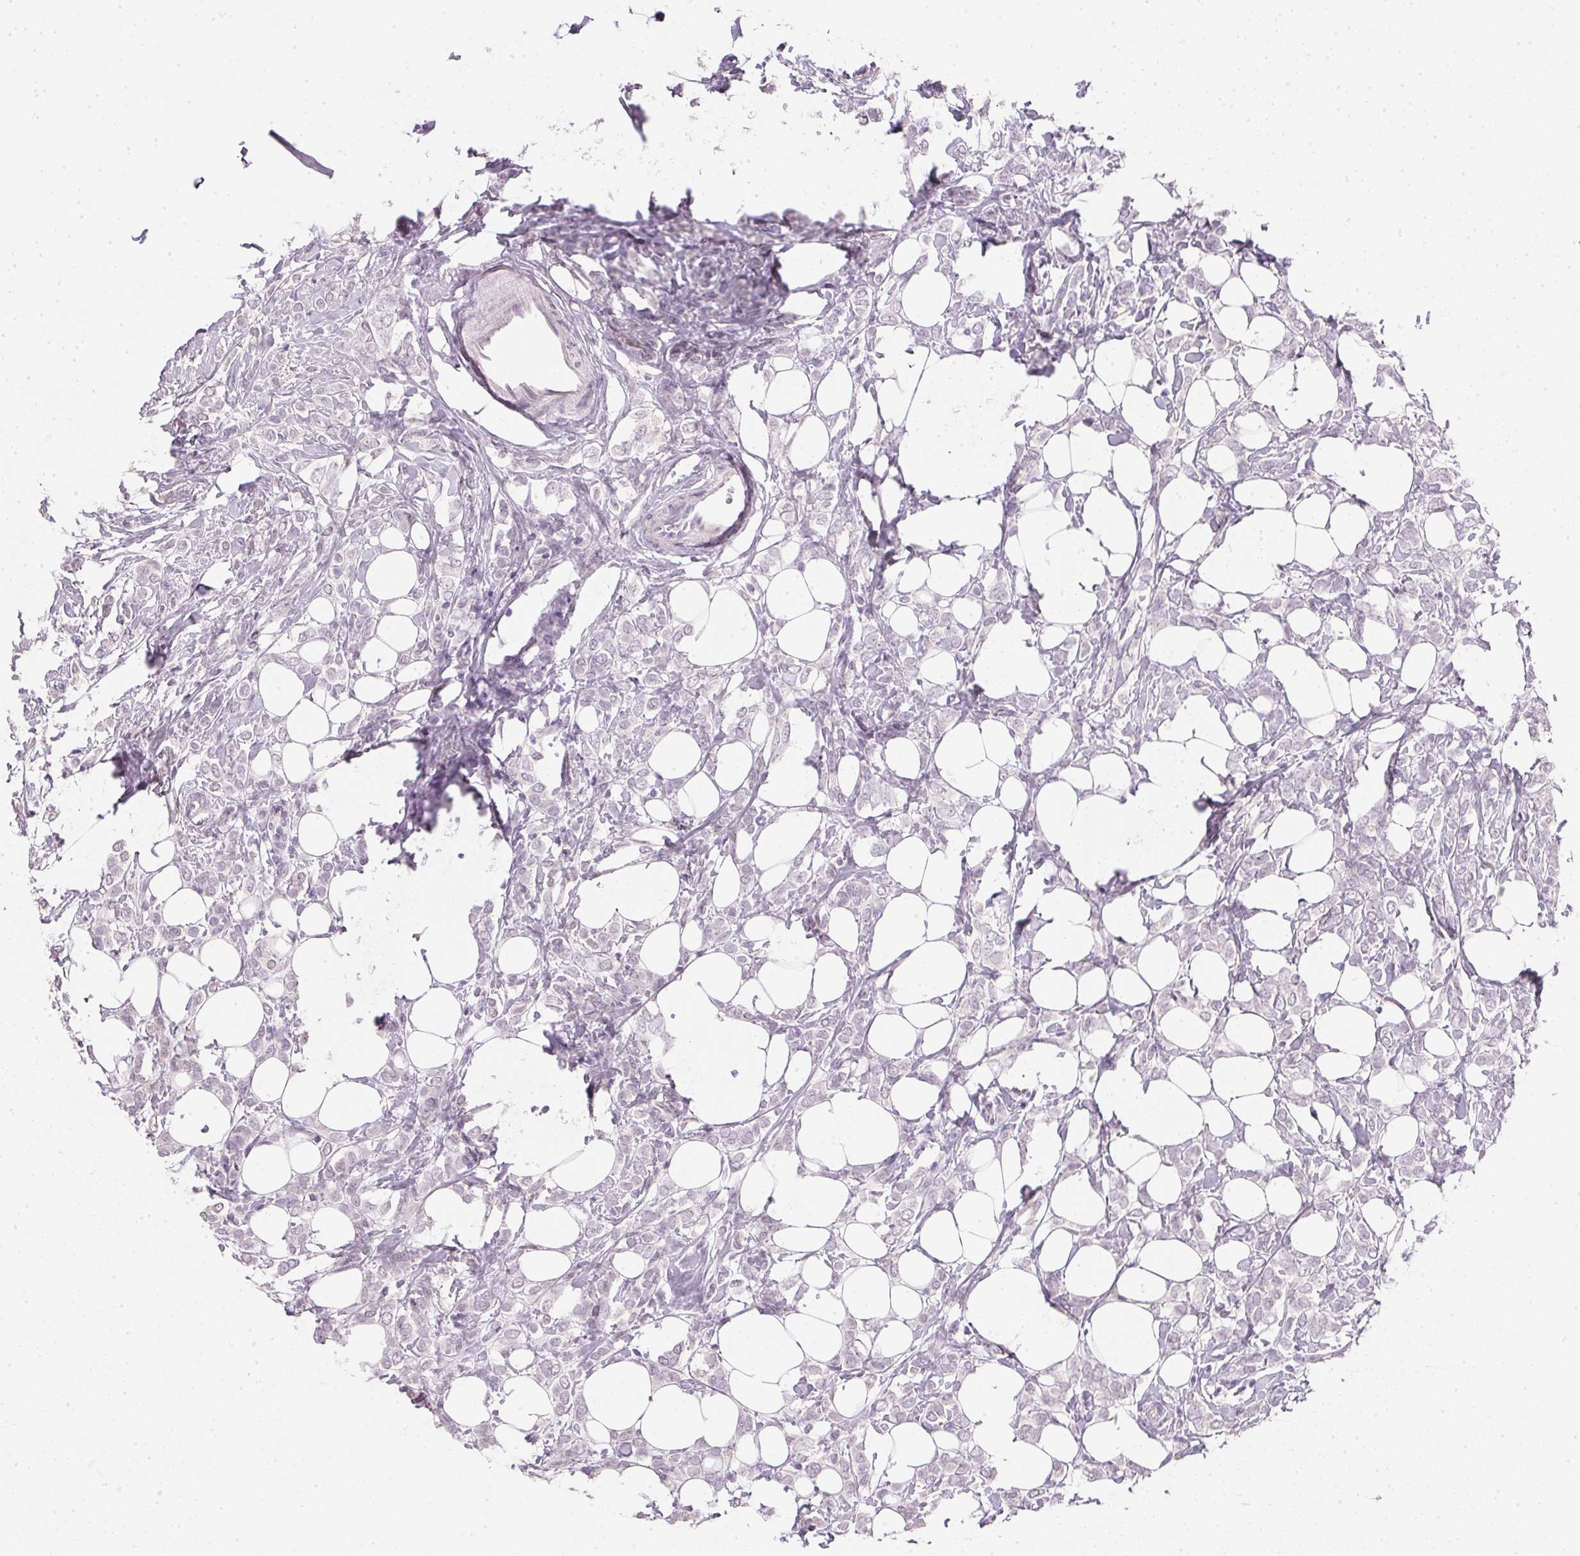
{"staining": {"intensity": "negative", "quantity": "none", "location": "none"}, "tissue": "breast cancer", "cell_type": "Tumor cells", "image_type": "cancer", "snomed": [{"axis": "morphology", "description": "Lobular carcinoma"}, {"axis": "topography", "description": "Breast"}], "caption": "A photomicrograph of human lobular carcinoma (breast) is negative for staining in tumor cells.", "gene": "IGFBP1", "patient": {"sex": "female", "age": 49}}